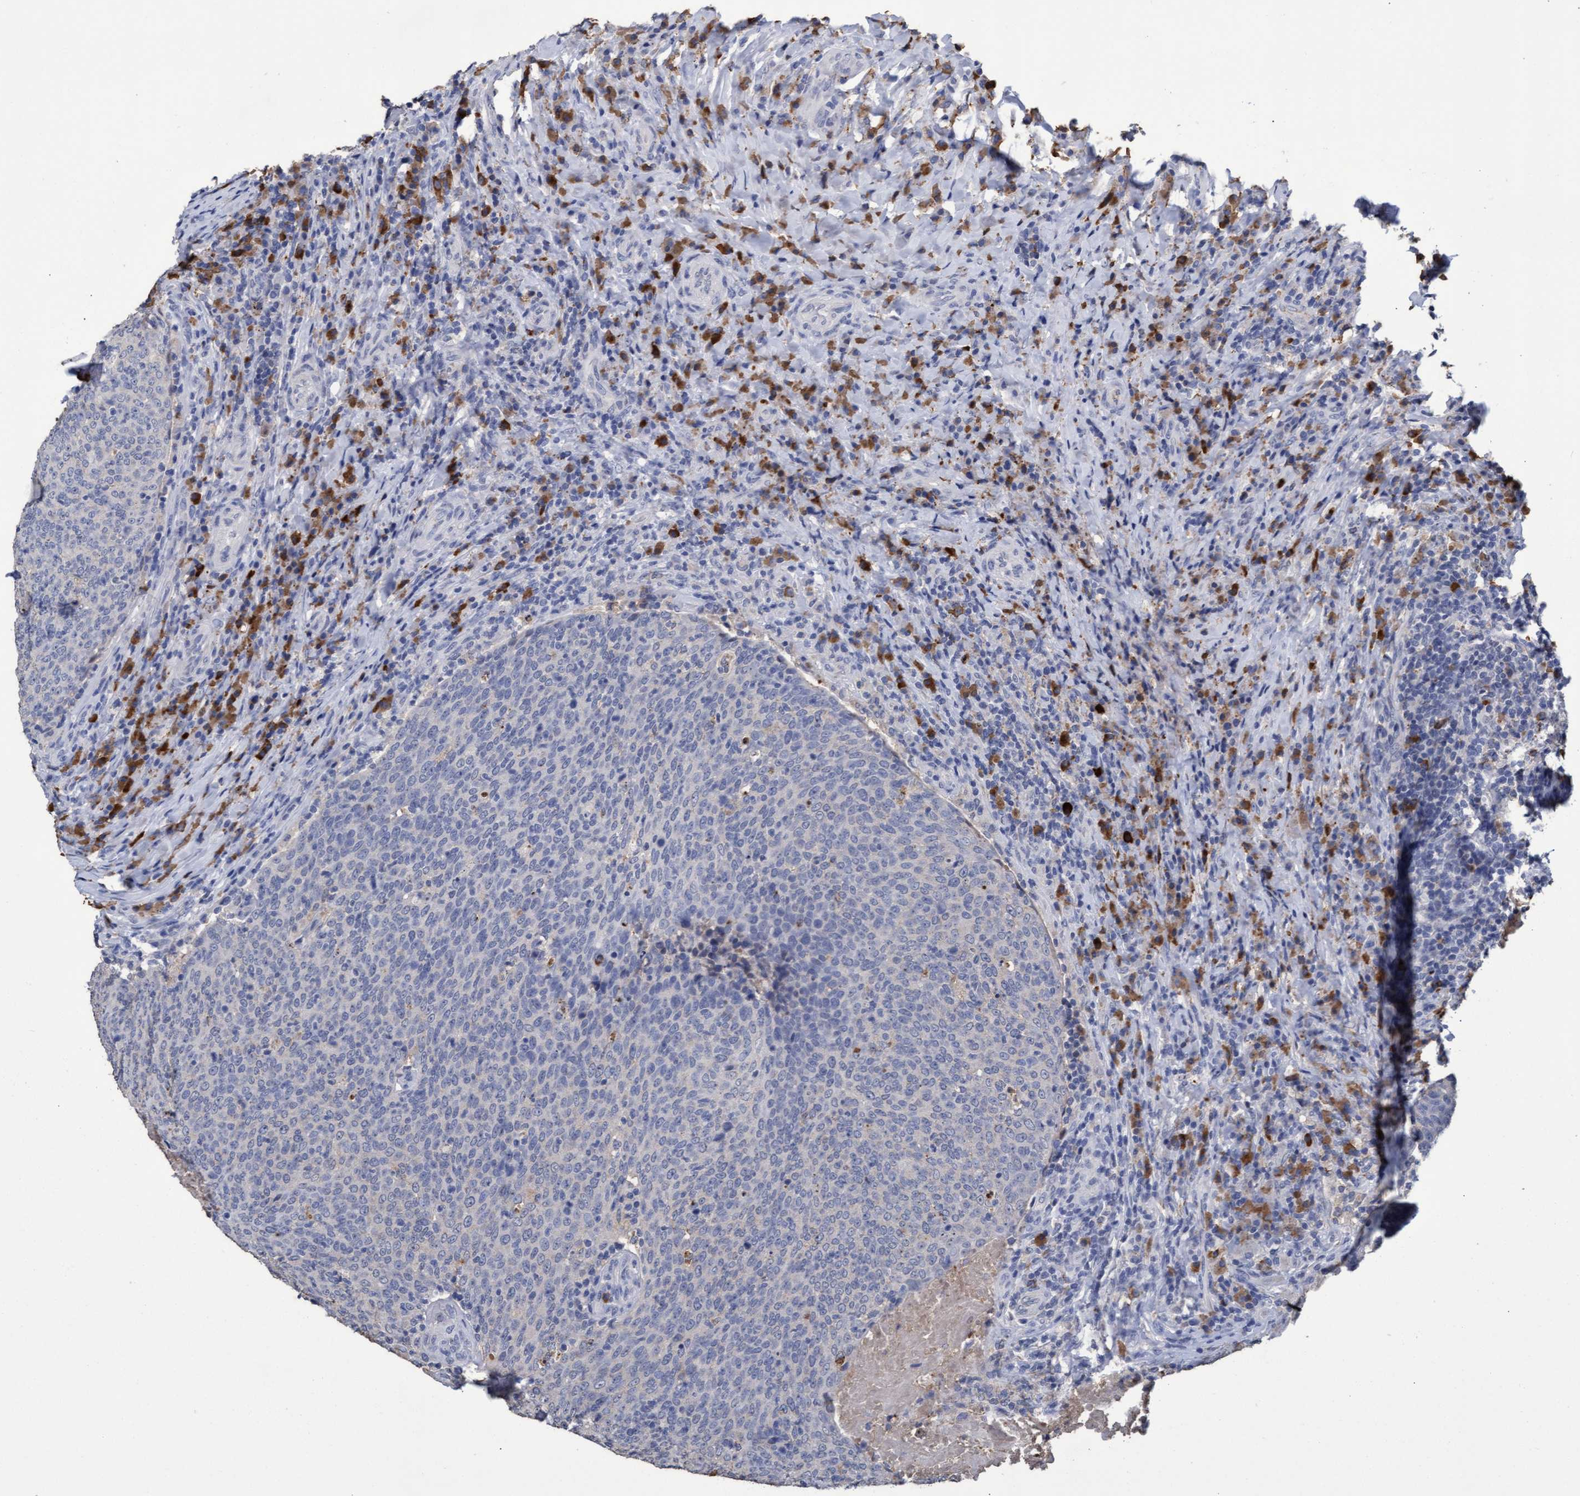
{"staining": {"intensity": "negative", "quantity": "none", "location": "none"}, "tissue": "head and neck cancer", "cell_type": "Tumor cells", "image_type": "cancer", "snomed": [{"axis": "morphology", "description": "Squamous cell carcinoma, NOS"}, {"axis": "morphology", "description": "Squamous cell carcinoma, metastatic, NOS"}, {"axis": "topography", "description": "Lymph node"}, {"axis": "topography", "description": "Head-Neck"}], "caption": "The immunohistochemistry image has no significant positivity in tumor cells of head and neck cancer tissue. Nuclei are stained in blue.", "gene": "GPR39", "patient": {"sex": "male", "age": 62}}